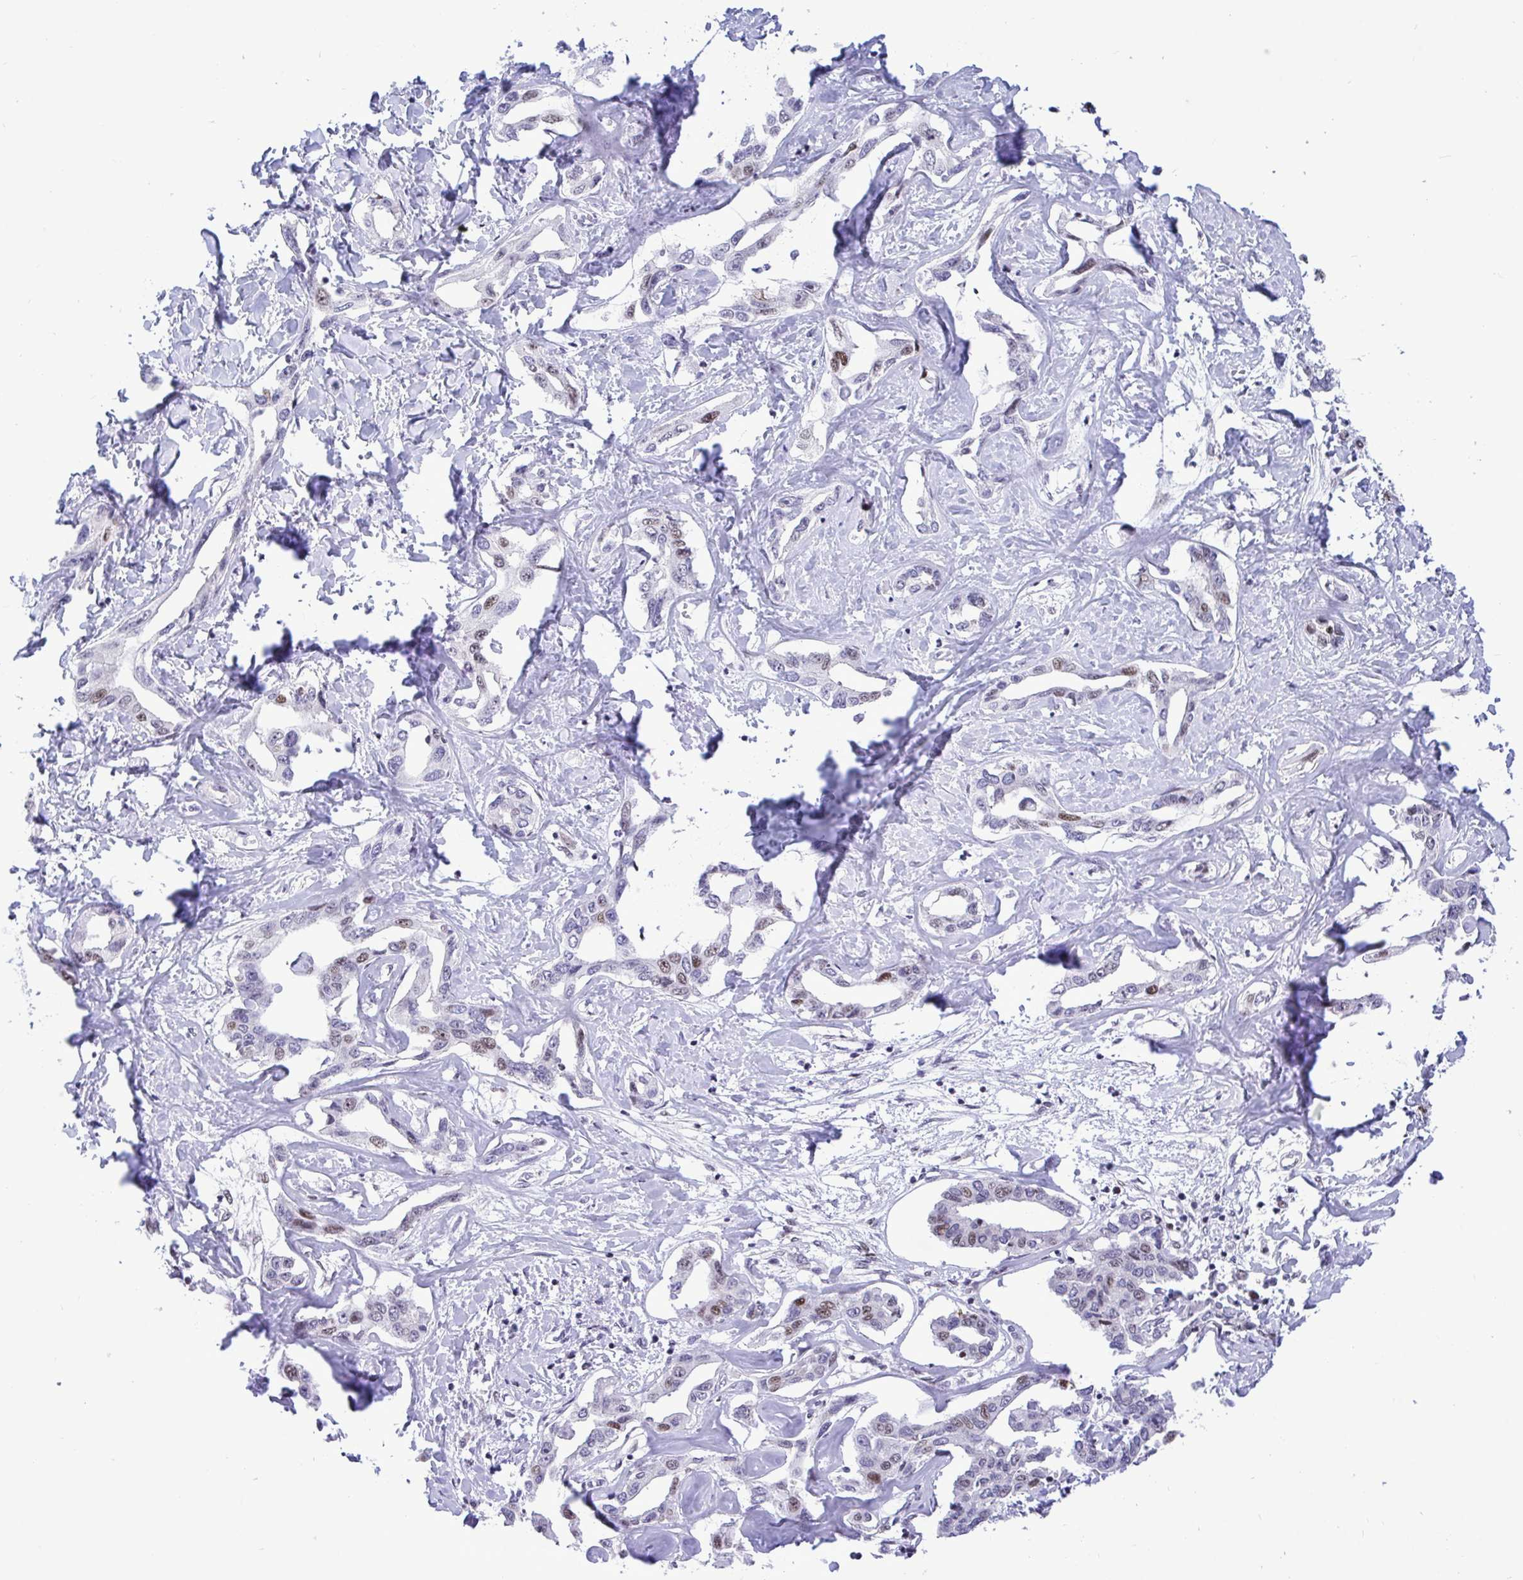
{"staining": {"intensity": "moderate", "quantity": "<25%", "location": "nuclear"}, "tissue": "liver cancer", "cell_type": "Tumor cells", "image_type": "cancer", "snomed": [{"axis": "morphology", "description": "Cholangiocarcinoma"}, {"axis": "topography", "description": "Liver"}], "caption": "Immunohistochemistry (IHC) of liver cholangiocarcinoma shows low levels of moderate nuclear expression in approximately <25% of tumor cells.", "gene": "C1QL2", "patient": {"sex": "male", "age": 59}}